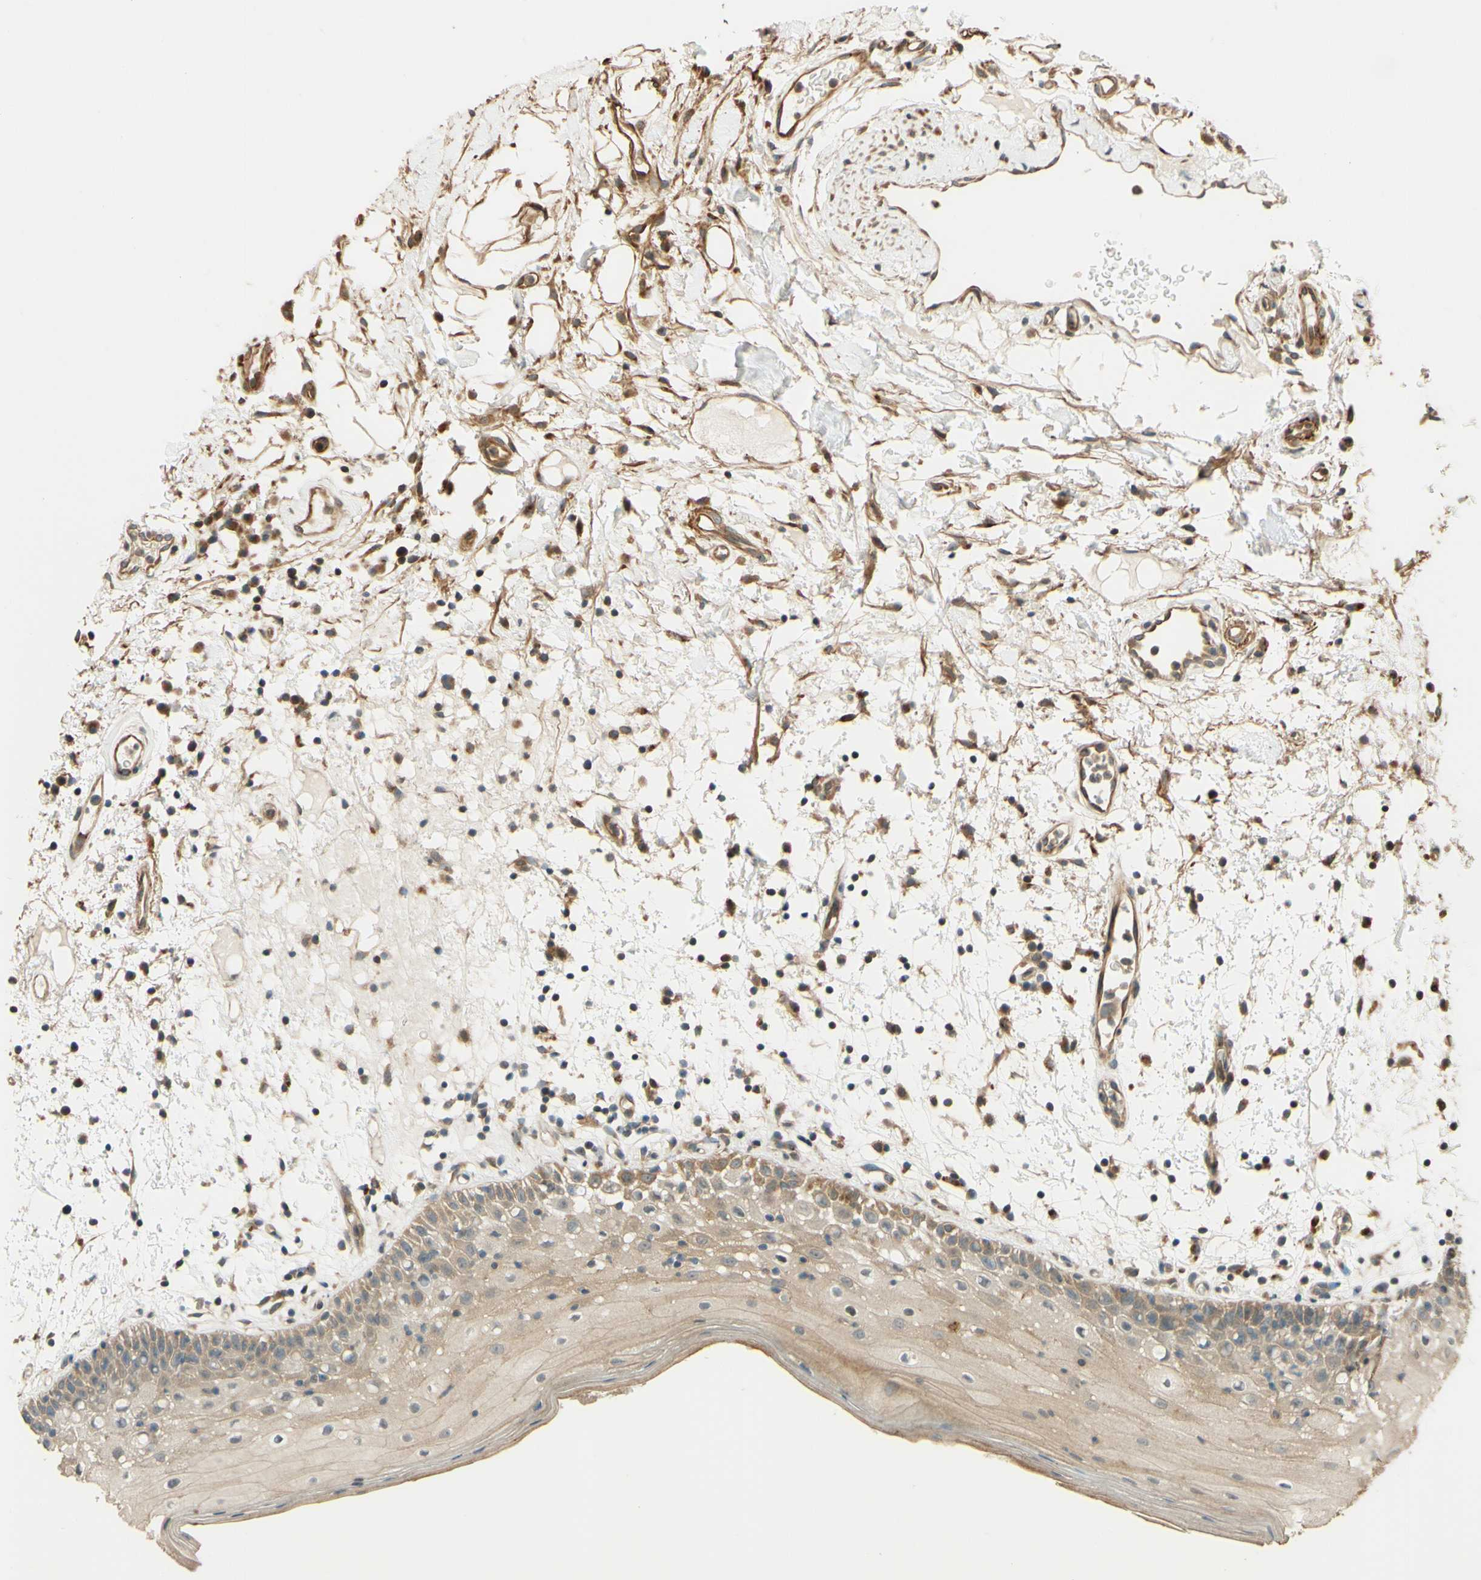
{"staining": {"intensity": "moderate", "quantity": ">75%", "location": "cytoplasmic/membranous"}, "tissue": "oral mucosa", "cell_type": "Squamous epithelial cells", "image_type": "normal", "snomed": [{"axis": "morphology", "description": "Normal tissue, NOS"}, {"axis": "morphology", "description": "Squamous cell carcinoma, NOS"}, {"axis": "topography", "description": "Skeletal muscle"}, {"axis": "topography", "description": "Oral tissue"}], "caption": "Protein expression analysis of normal human oral mucosa reveals moderate cytoplasmic/membranous staining in about >75% of squamous epithelial cells. Using DAB (3,3'-diaminobenzidine) (brown) and hematoxylin (blue) stains, captured at high magnification using brightfield microscopy.", "gene": "RNF19A", "patient": {"sex": "male", "age": 71}}